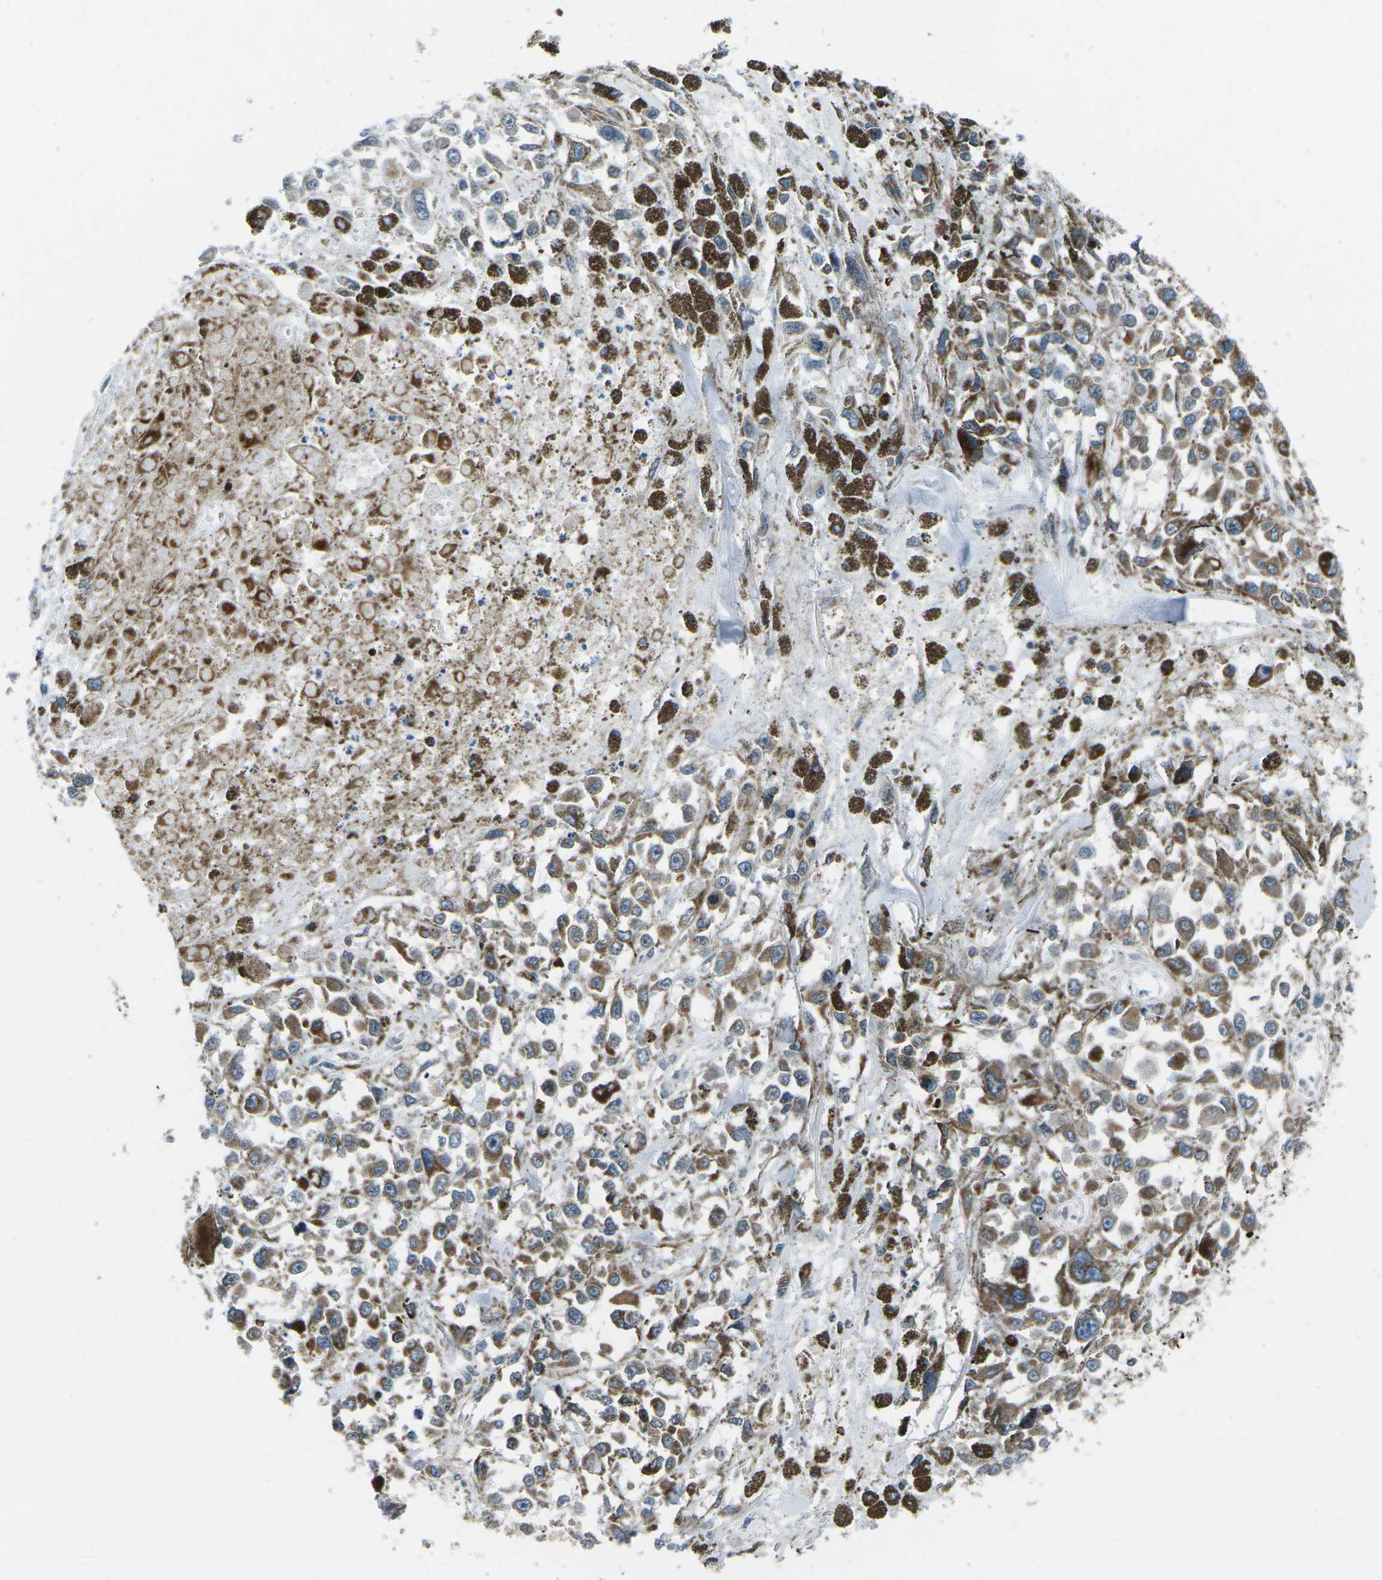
{"staining": {"intensity": "moderate", "quantity": "25%-75%", "location": "cytoplasmic/membranous"}, "tissue": "melanoma", "cell_type": "Tumor cells", "image_type": "cancer", "snomed": [{"axis": "morphology", "description": "Malignant melanoma, Metastatic site"}, {"axis": "topography", "description": "Lymph node"}], "caption": "The immunohistochemical stain shows moderate cytoplasmic/membranous staining in tumor cells of malignant melanoma (metastatic site) tissue.", "gene": "RFESD", "patient": {"sex": "male", "age": 59}}